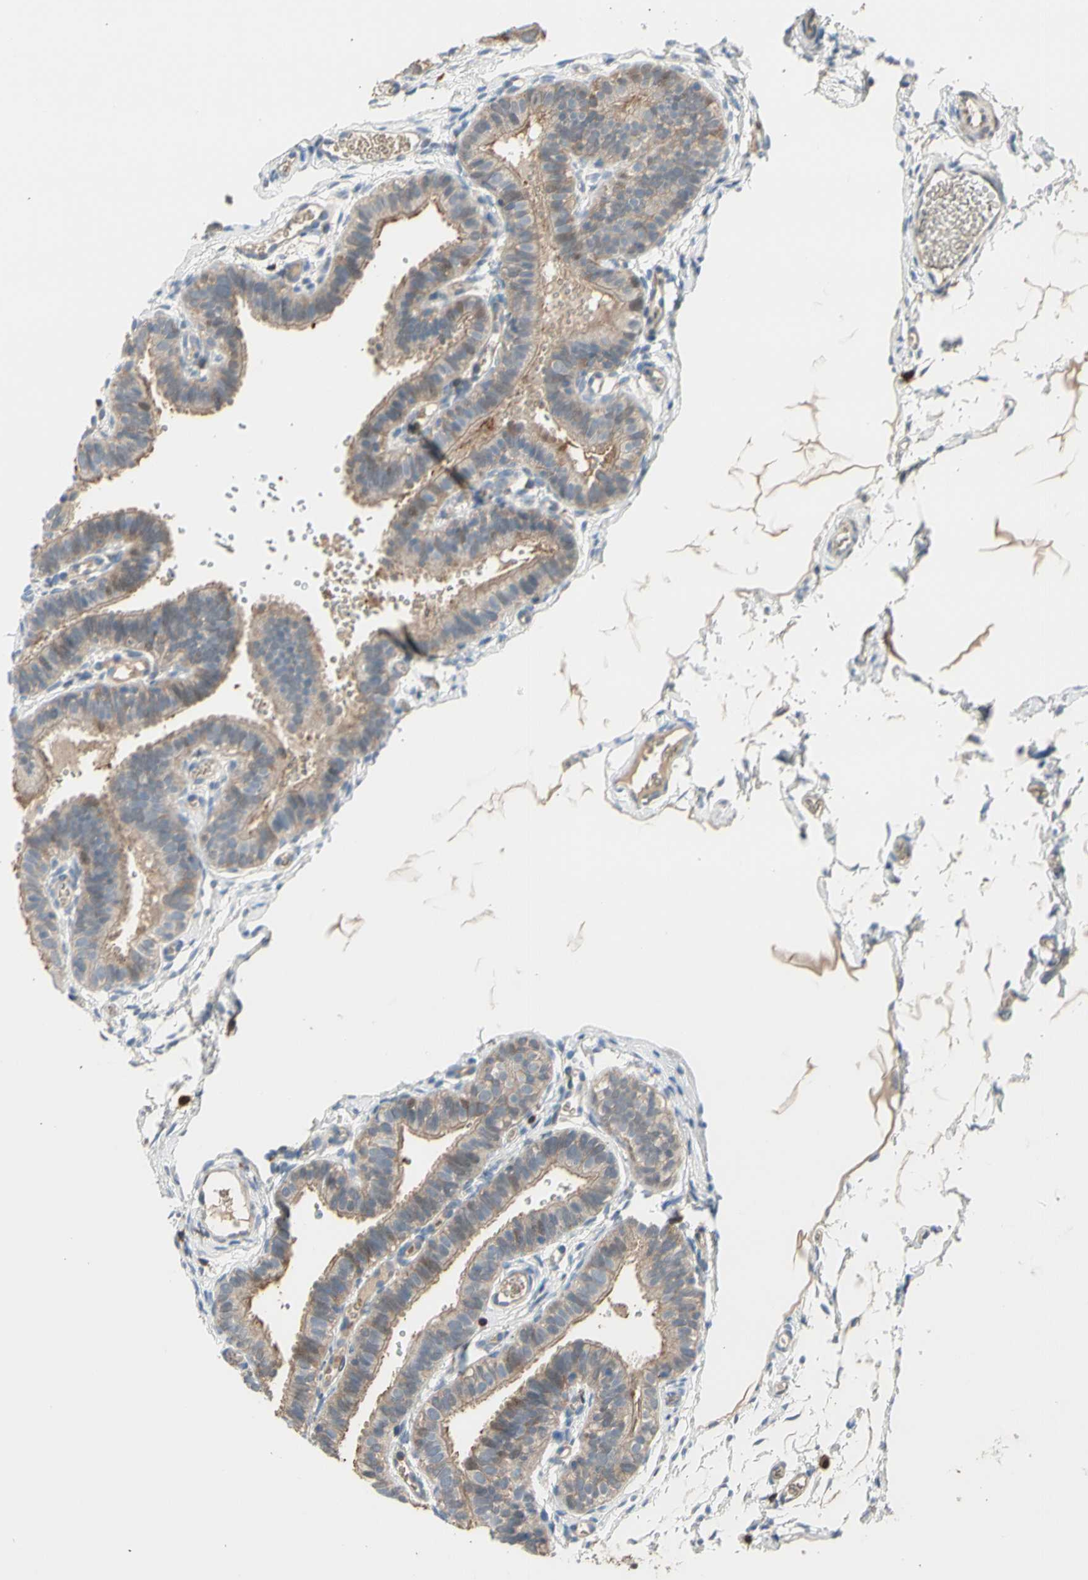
{"staining": {"intensity": "moderate", "quantity": ">75%", "location": "cytoplasmic/membranous"}, "tissue": "fallopian tube", "cell_type": "Glandular cells", "image_type": "normal", "snomed": [{"axis": "morphology", "description": "Normal tissue, NOS"}, {"axis": "topography", "description": "Fallopian tube"}, {"axis": "topography", "description": "Placenta"}], "caption": "The photomicrograph displays a brown stain indicating the presence of a protein in the cytoplasmic/membranous of glandular cells in fallopian tube. The staining was performed using DAB, with brown indicating positive protein expression. Nuclei are stained blue with hematoxylin.", "gene": "GALNT5", "patient": {"sex": "female", "age": 34}}